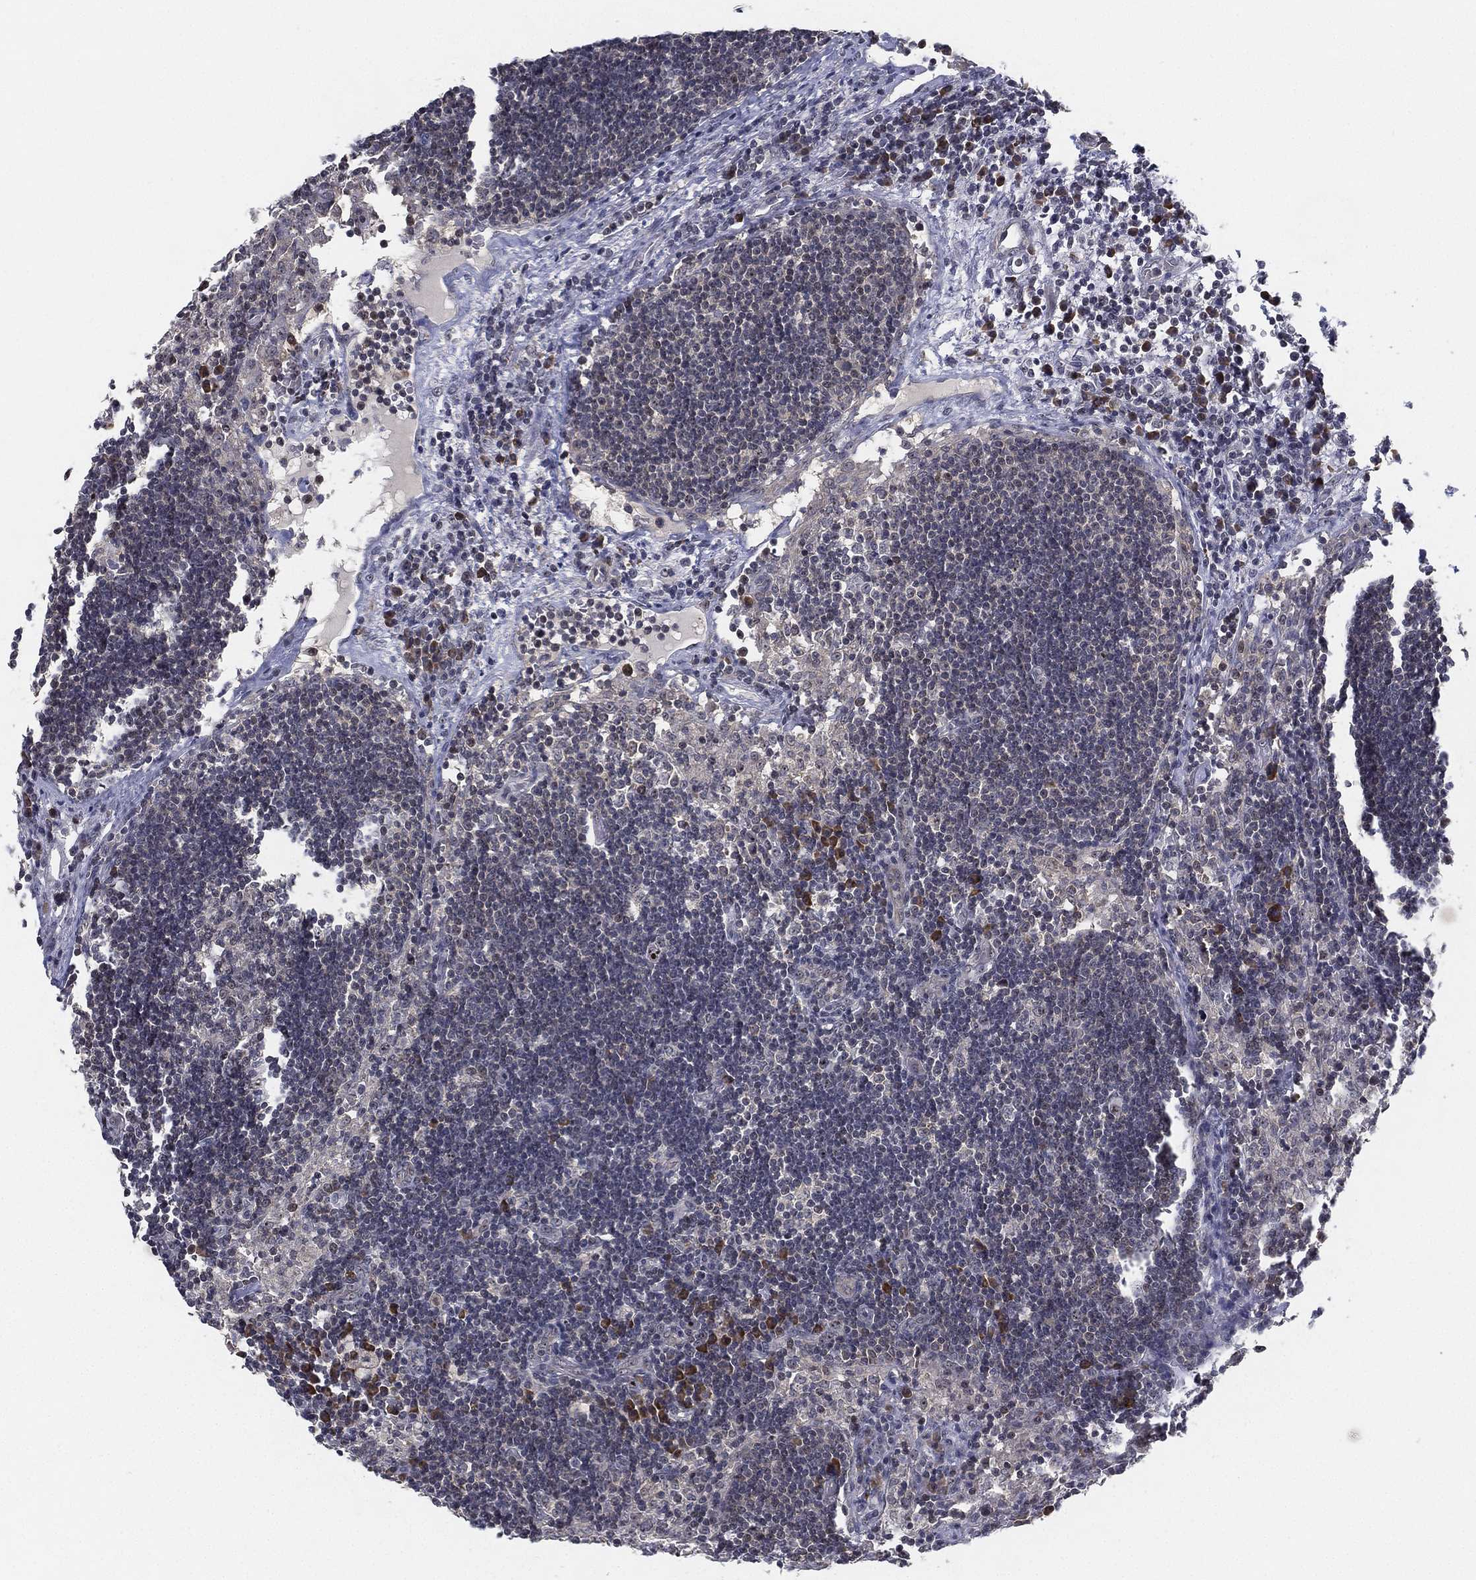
{"staining": {"intensity": "strong", "quantity": "<25%", "location": "nuclear"}, "tissue": "lymph node", "cell_type": "Germinal center cells", "image_type": "normal", "snomed": [{"axis": "morphology", "description": "Normal tissue, NOS"}, {"axis": "topography", "description": "Lymph node"}], "caption": "High-power microscopy captured an immunohistochemistry (IHC) photomicrograph of unremarkable lymph node, revealing strong nuclear positivity in approximately <25% of germinal center cells.", "gene": "PPP1R16B", "patient": {"sex": "male", "age": 63}}